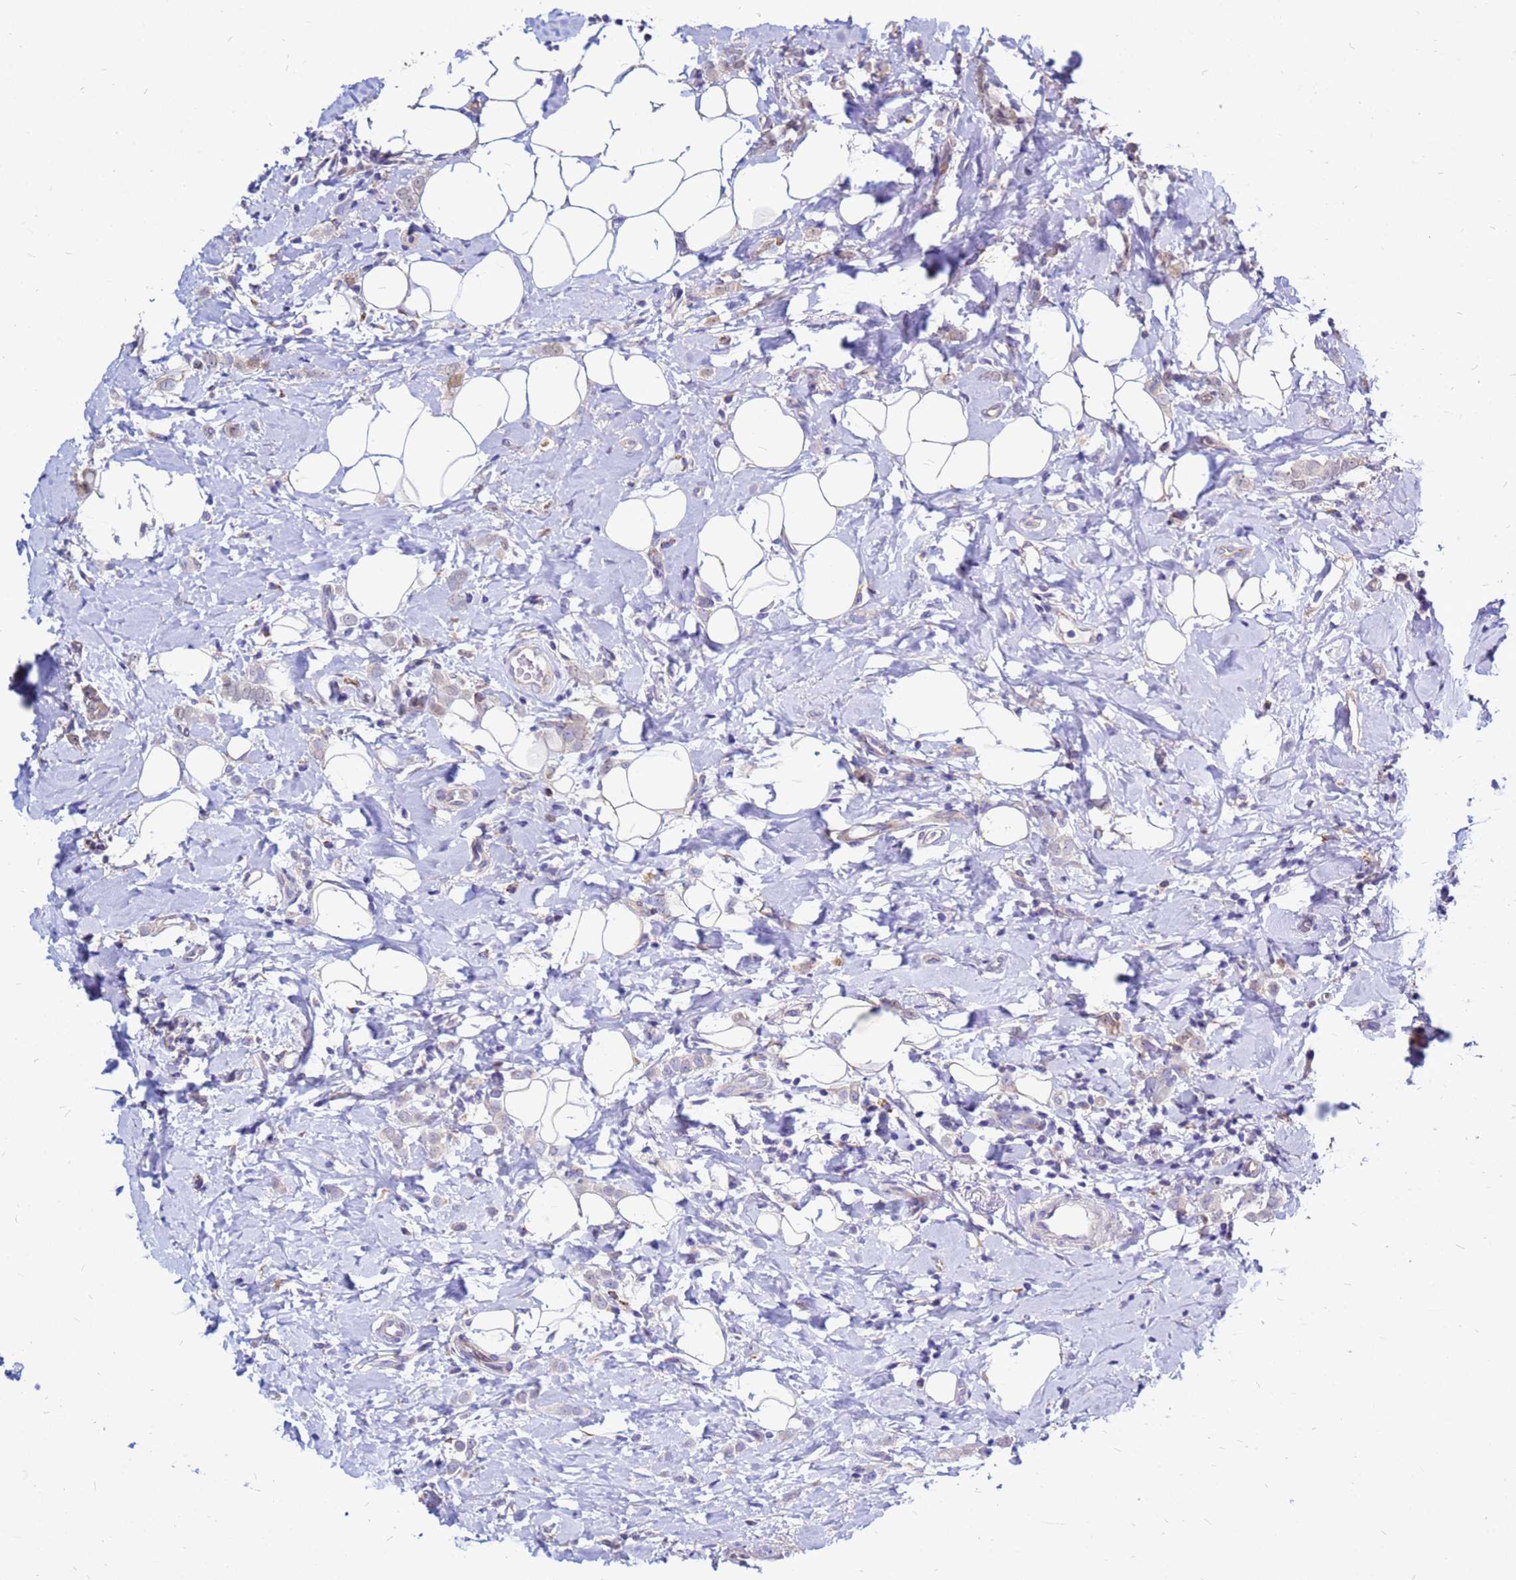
{"staining": {"intensity": "weak", "quantity": "<25%", "location": "cytoplasmic/membranous"}, "tissue": "breast cancer", "cell_type": "Tumor cells", "image_type": "cancer", "snomed": [{"axis": "morphology", "description": "Lobular carcinoma"}, {"axis": "topography", "description": "Breast"}], "caption": "The IHC photomicrograph has no significant expression in tumor cells of lobular carcinoma (breast) tissue. The staining is performed using DAB brown chromogen with nuclei counter-stained in using hematoxylin.", "gene": "MOB2", "patient": {"sex": "female", "age": 47}}